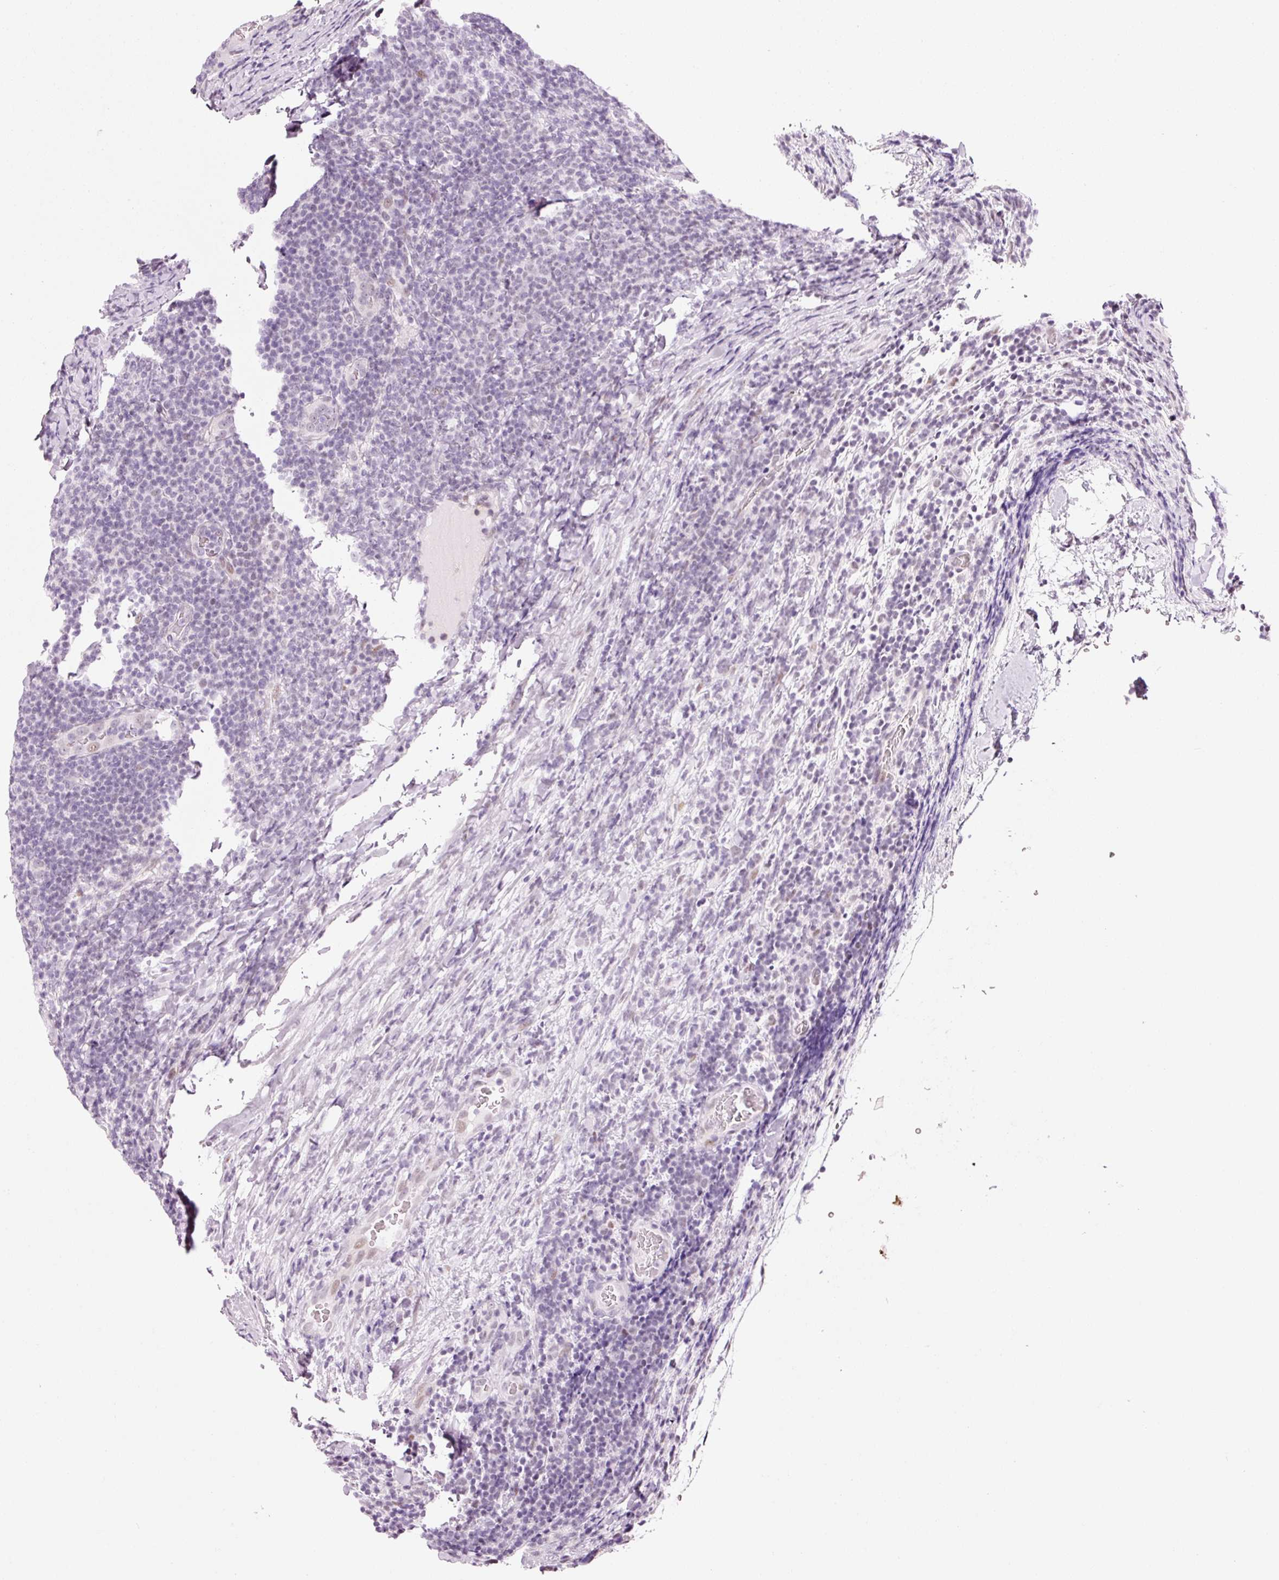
{"staining": {"intensity": "negative", "quantity": "none", "location": "none"}, "tissue": "lymphoma", "cell_type": "Tumor cells", "image_type": "cancer", "snomed": [{"axis": "morphology", "description": "Malignant lymphoma, non-Hodgkin's type, Low grade"}, {"axis": "topography", "description": "Lymph node"}], "caption": "Protein analysis of lymphoma demonstrates no significant expression in tumor cells.", "gene": "ANKRD20A1", "patient": {"sex": "male", "age": 66}}